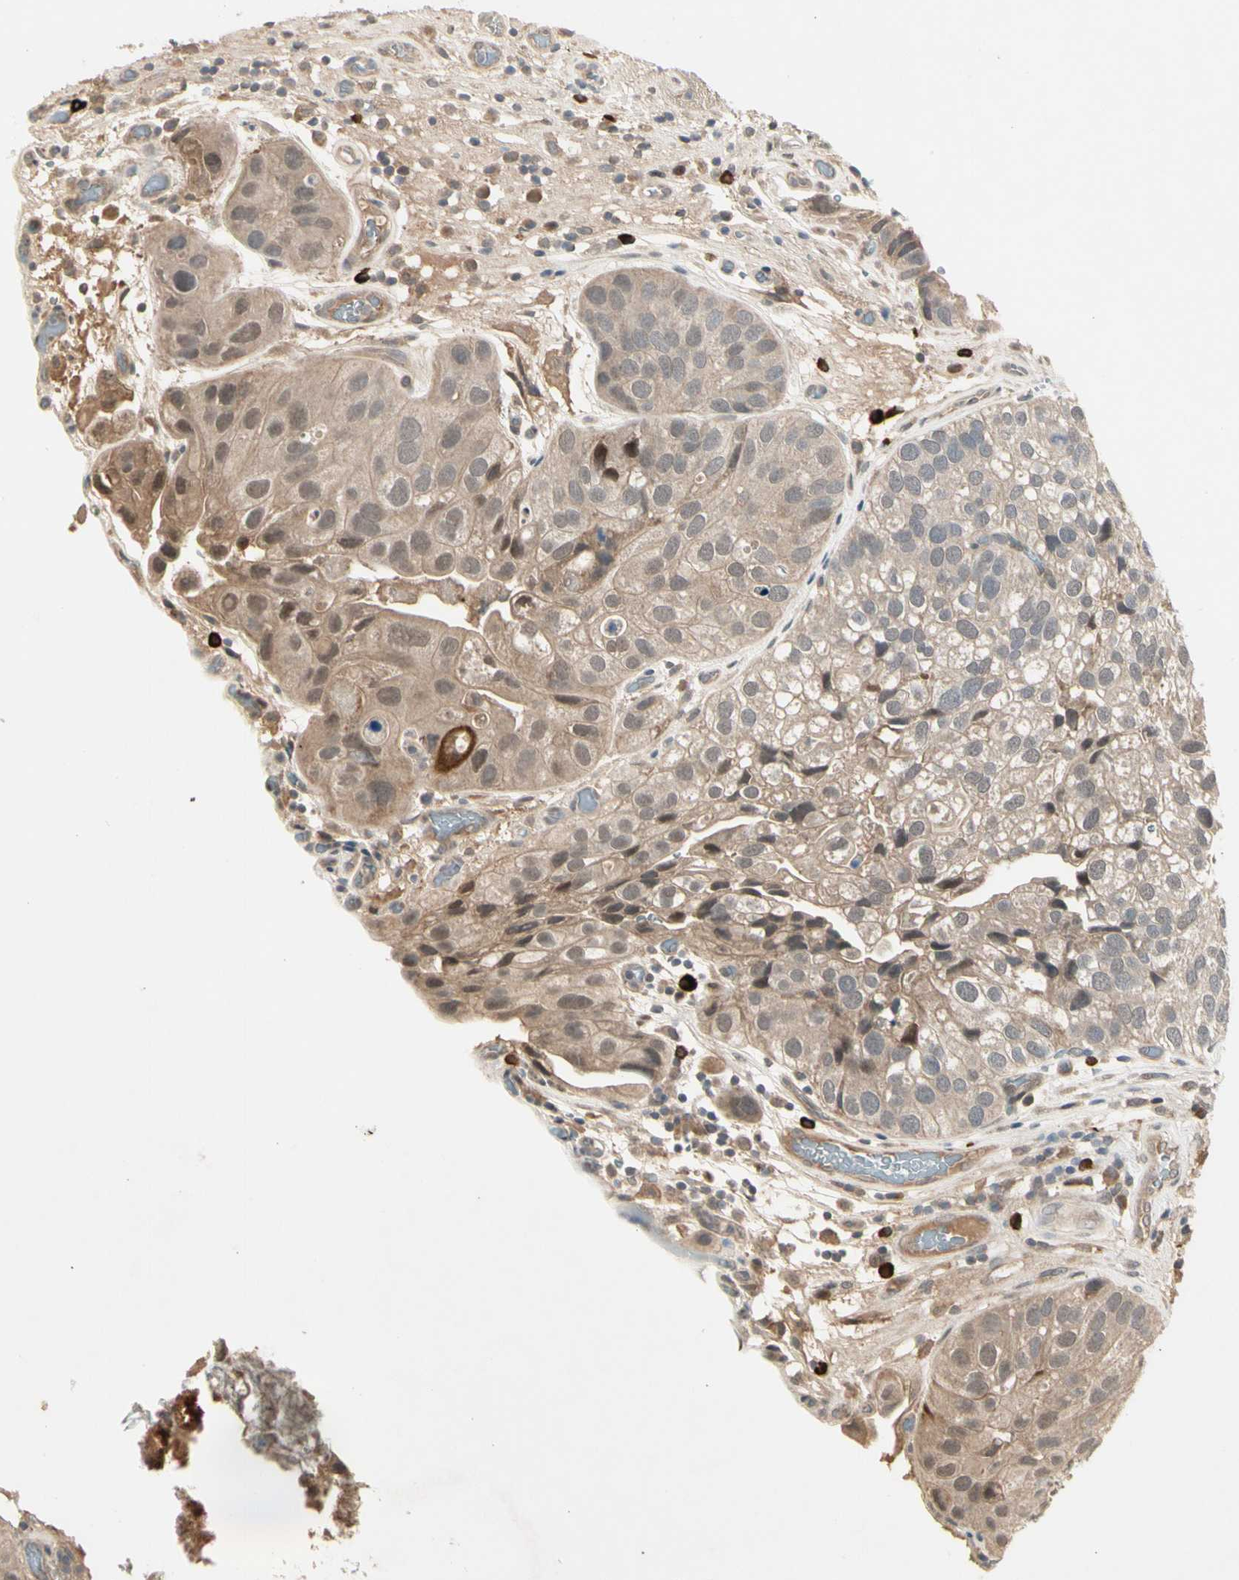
{"staining": {"intensity": "weak", "quantity": ">75%", "location": "cytoplasmic/membranous,nuclear"}, "tissue": "urothelial cancer", "cell_type": "Tumor cells", "image_type": "cancer", "snomed": [{"axis": "morphology", "description": "Urothelial carcinoma, High grade"}, {"axis": "topography", "description": "Urinary bladder"}], "caption": "Immunohistochemical staining of urothelial cancer exhibits weak cytoplasmic/membranous and nuclear protein staining in about >75% of tumor cells.", "gene": "ATG4C", "patient": {"sex": "female", "age": 64}}